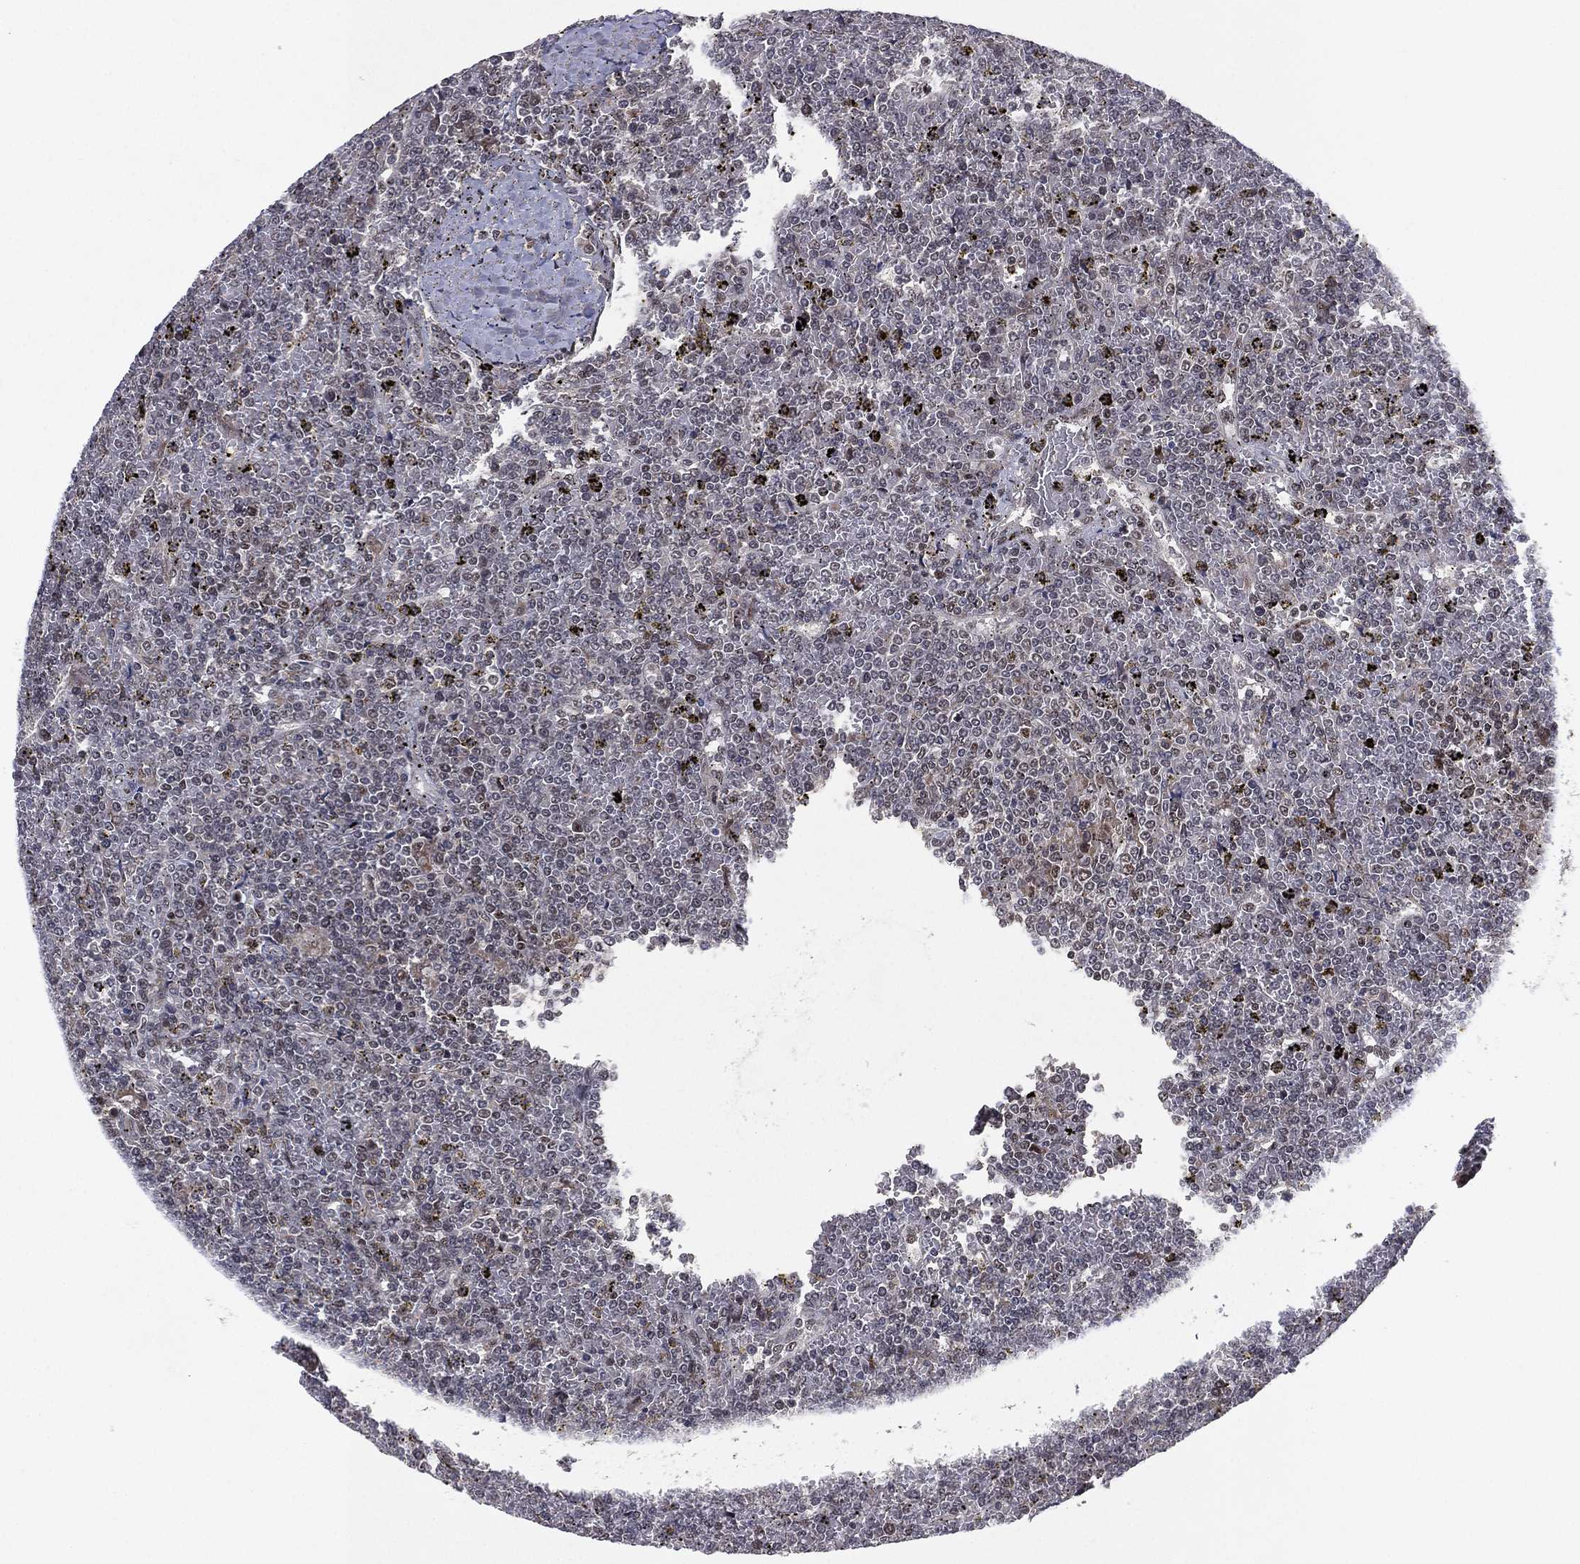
{"staining": {"intensity": "negative", "quantity": "none", "location": "none"}, "tissue": "lymphoma", "cell_type": "Tumor cells", "image_type": "cancer", "snomed": [{"axis": "morphology", "description": "Malignant lymphoma, non-Hodgkin's type, Low grade"}, {"axis": "topography", "description": "Spleen"}], "caption": "Protein analysis of malignant lymphoma, non-Hodgkin's type (low-grade) exhibits no significant expression in tumor cells.", "gene": "DGCR8", "patient": {"sex": "female", "age": 19}}